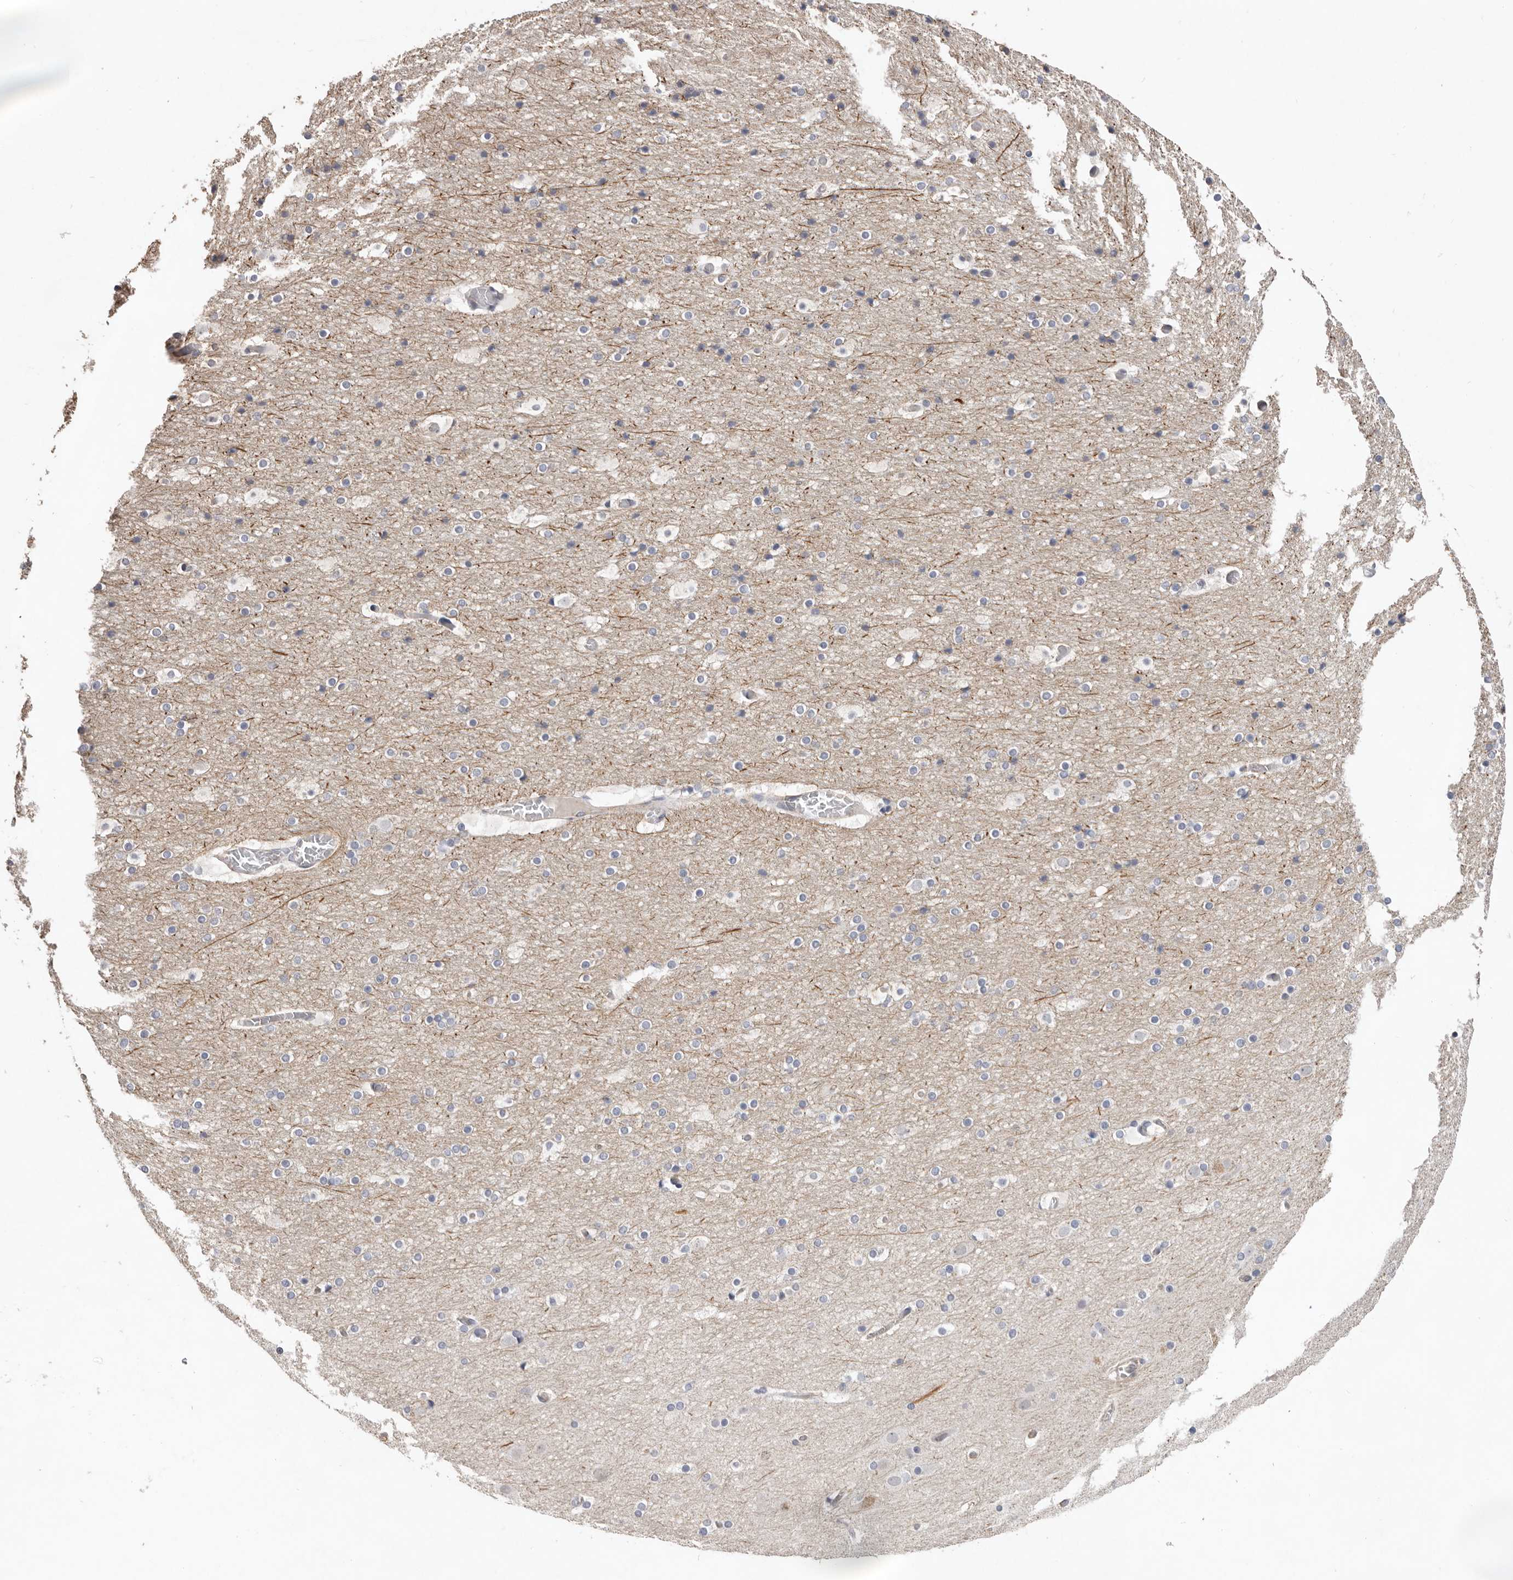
{"staining": {"intensity": "negative", "quantity": "none", "location": "none"}, "tissue": "cerebral cortex", "cell_type": "Endothelial cells", "image_type": "normal", "snomed": [{"axis": "morphology", "description": "Normal tissue, NOS"}, {"axis": "topography", "description": "Cerebral cortex"}], "caption": "Photomicrograph shows no significant protein staining in endothelial cells of unremarkable cerebral cortex.", "gene": "ZYG11B", "patient": {"sex": "male", "age": 57}}